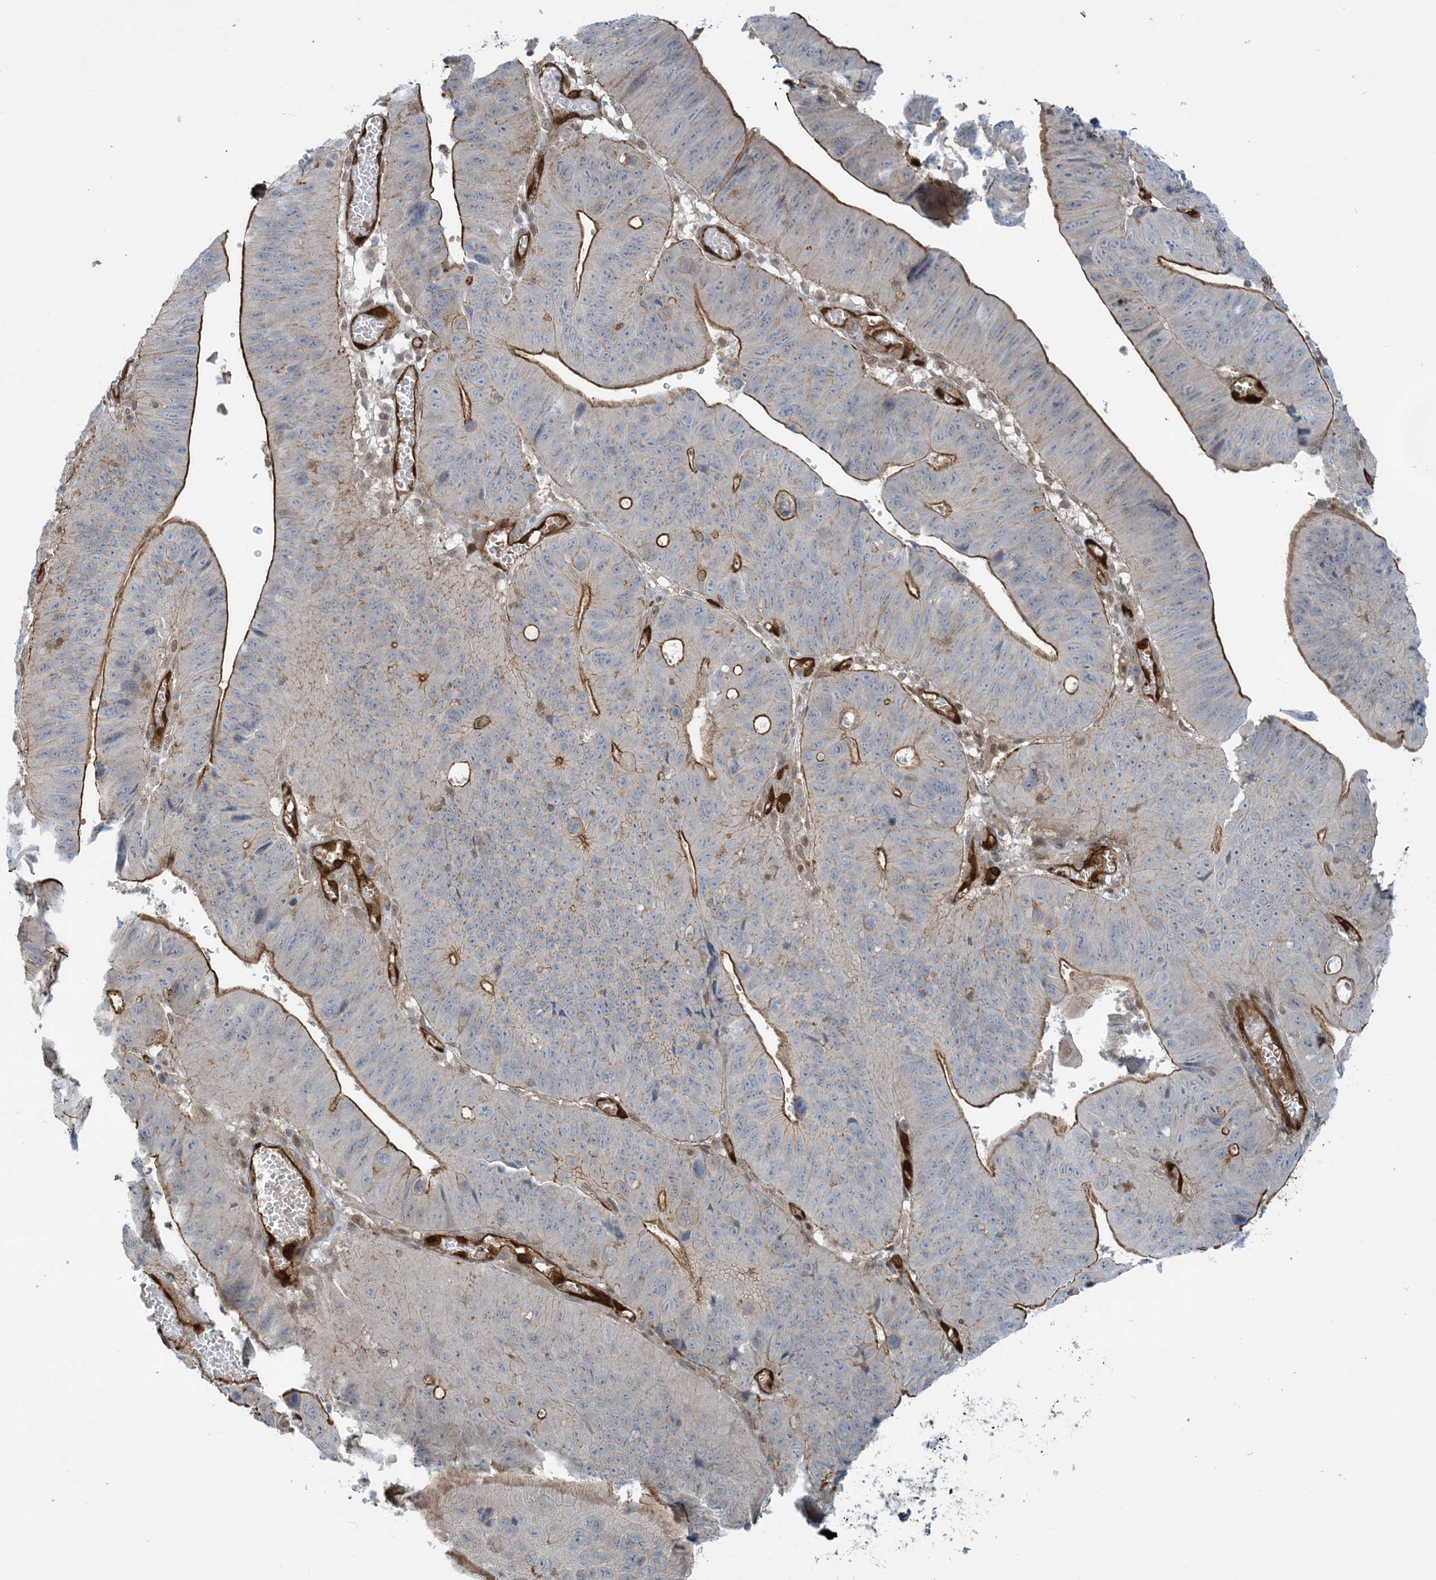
{"staining": {"intensity": "strong", "quantity": "25%-75%", "location": "cytoplasmic/membranous"}, "tissue": "stomach cancer", "cell_type": "Tumor cells", "image_type": "cancer", "snomed": [{"axis": "morphology", "description": "Adenocarcinoma, NOS"}, {"axis": "topography", "description": "Stomach"}], "caption": "This is an image of IHC staining of stomach adenocarcinoma, which shows strong positivity in the cytoplasmic/membranous of tumor cells.", "gene": "PPM1F", "patient": {"sex": "male", "age": 59}}